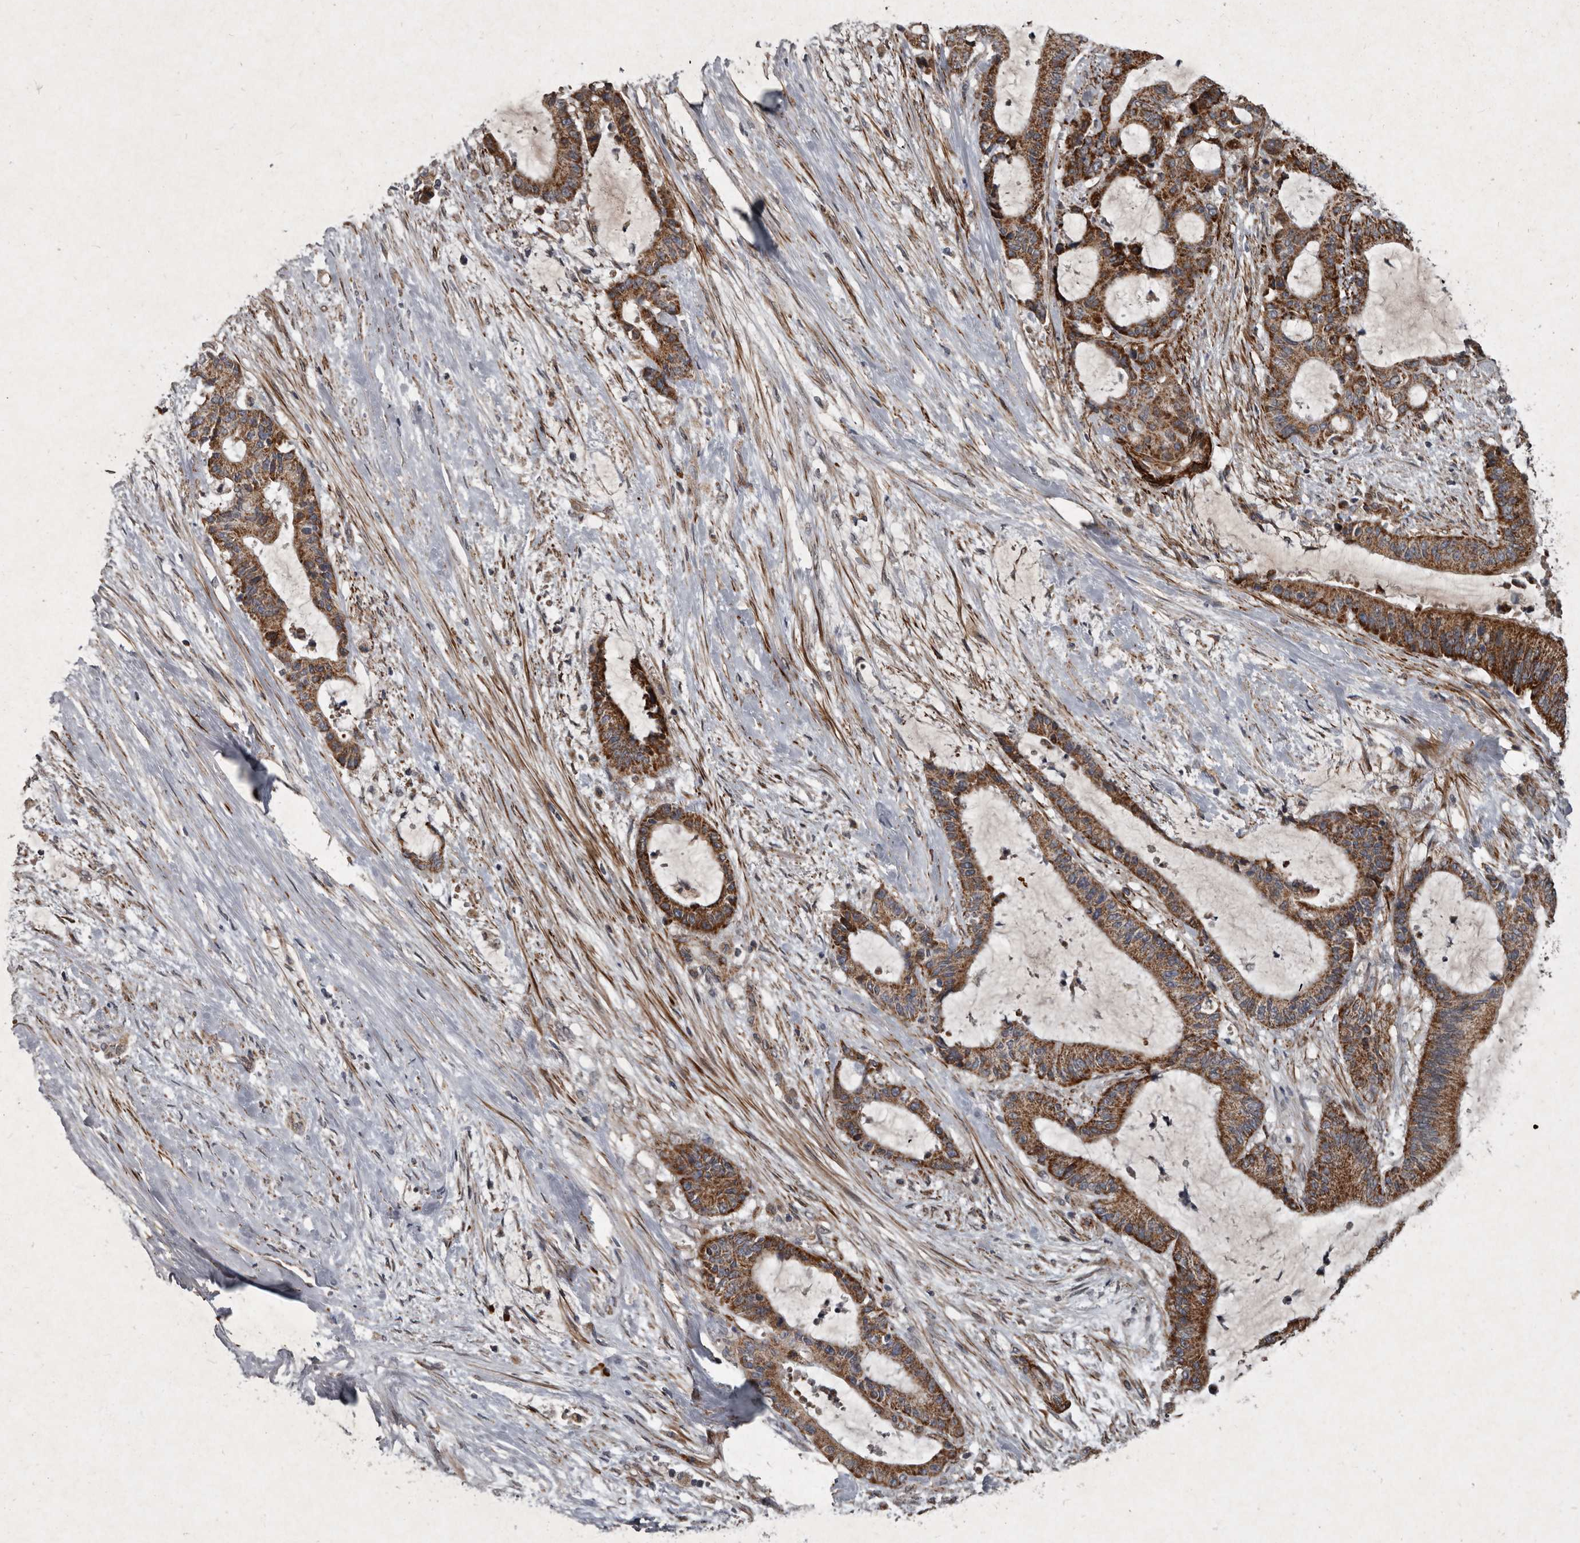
{"staining": {"intensity": "moderate", "quantity": ">75%", "location": "cytoplasmic/membranous"}, "tissue": "liver cancer", "cell_type": "Tumor cells", "image_type": "cancer", "snomed": [{"axis": "morphology", "description": "Normal tissue, NOS"}, {"axis": "morphology", "description": "Cholangiocarcinoma"}, {"axis": "topography", "description": "Liver"}, {"axis": "topography", "description": "Peripheral nerve tissue"}], "caption": "Liver cancer stained for a protein (brown) reveals moderate cytoplasmic/membranous positive positivity in about >75% of tumor cells.", "gene": "MRPS15", "patient": {"sex": "female", "age": 73}}